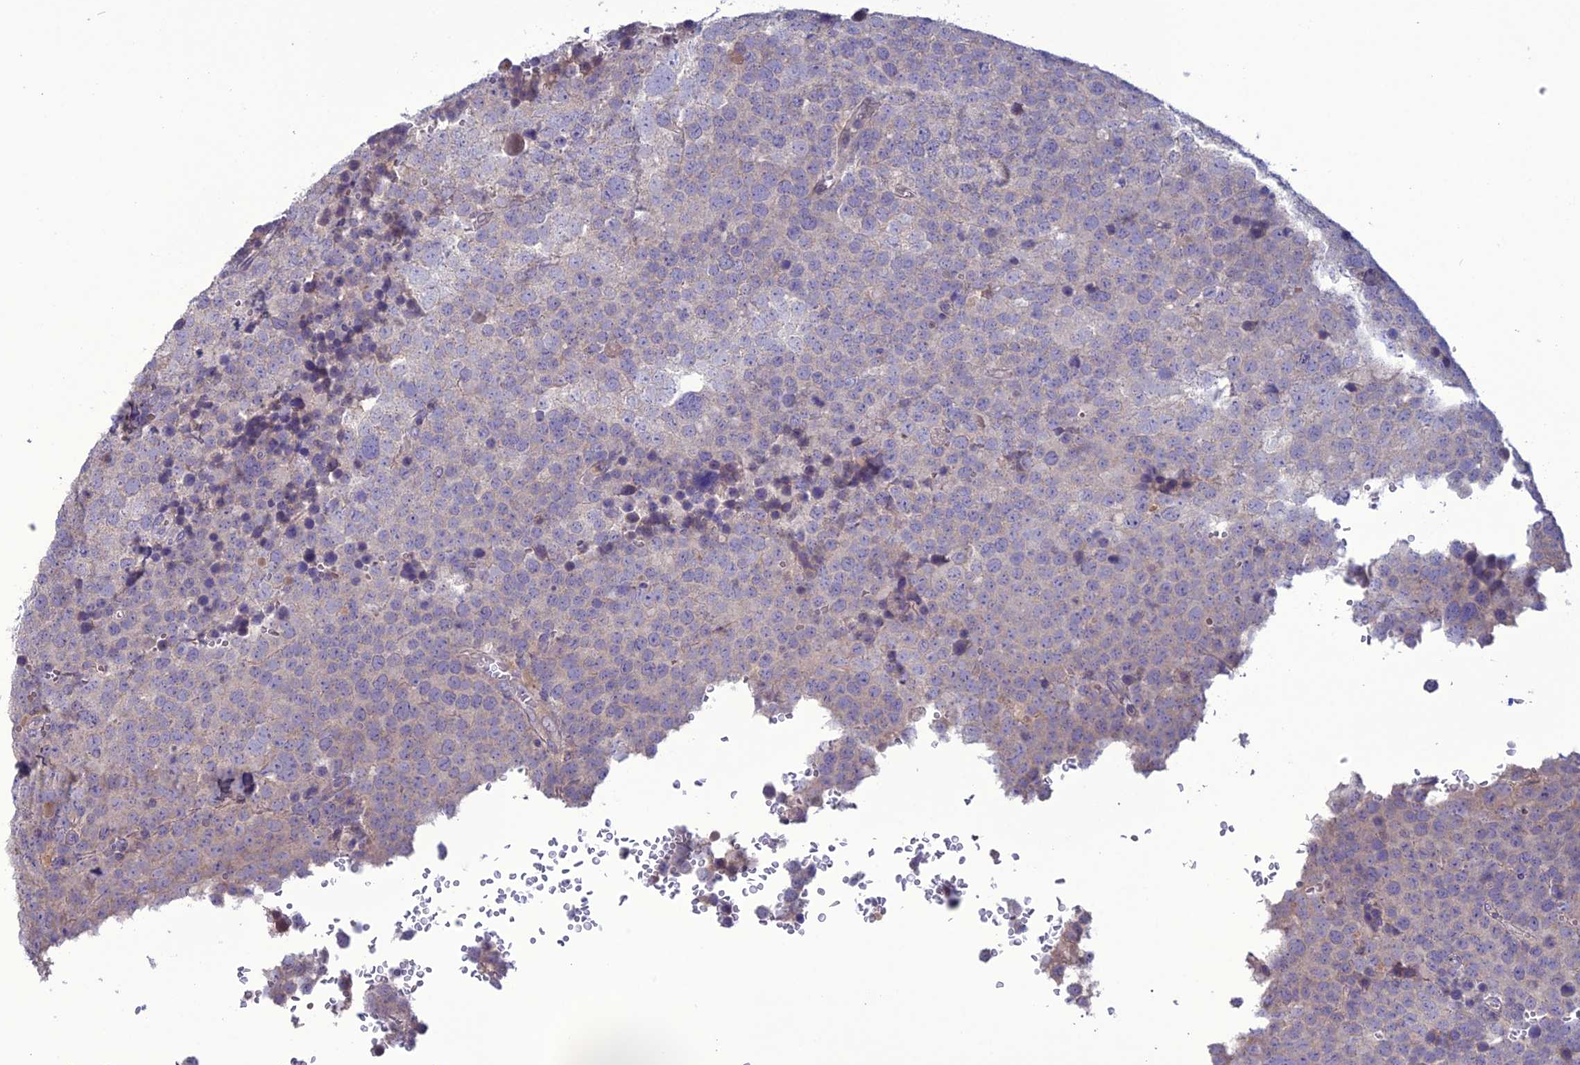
{"staining": {"intensity": "weak", "quantity": "<25%", "location": "cytoplasmic/membranous"}, "tissue": "testis cancer", "cell_type": "Tumor cells", "image_type": "cancer", "snomed": [{"axis": "morphology", "description": "Seminoma, NOS"}, {"axis": "topography", "description": "Testis"}], "caption": "Testis cancer (seminoma) was stained to show a protein in brown. There is no significant expression in tumor cells.", "gene": "C2orf76", "patient": {"sex": "male", "age": 71}}